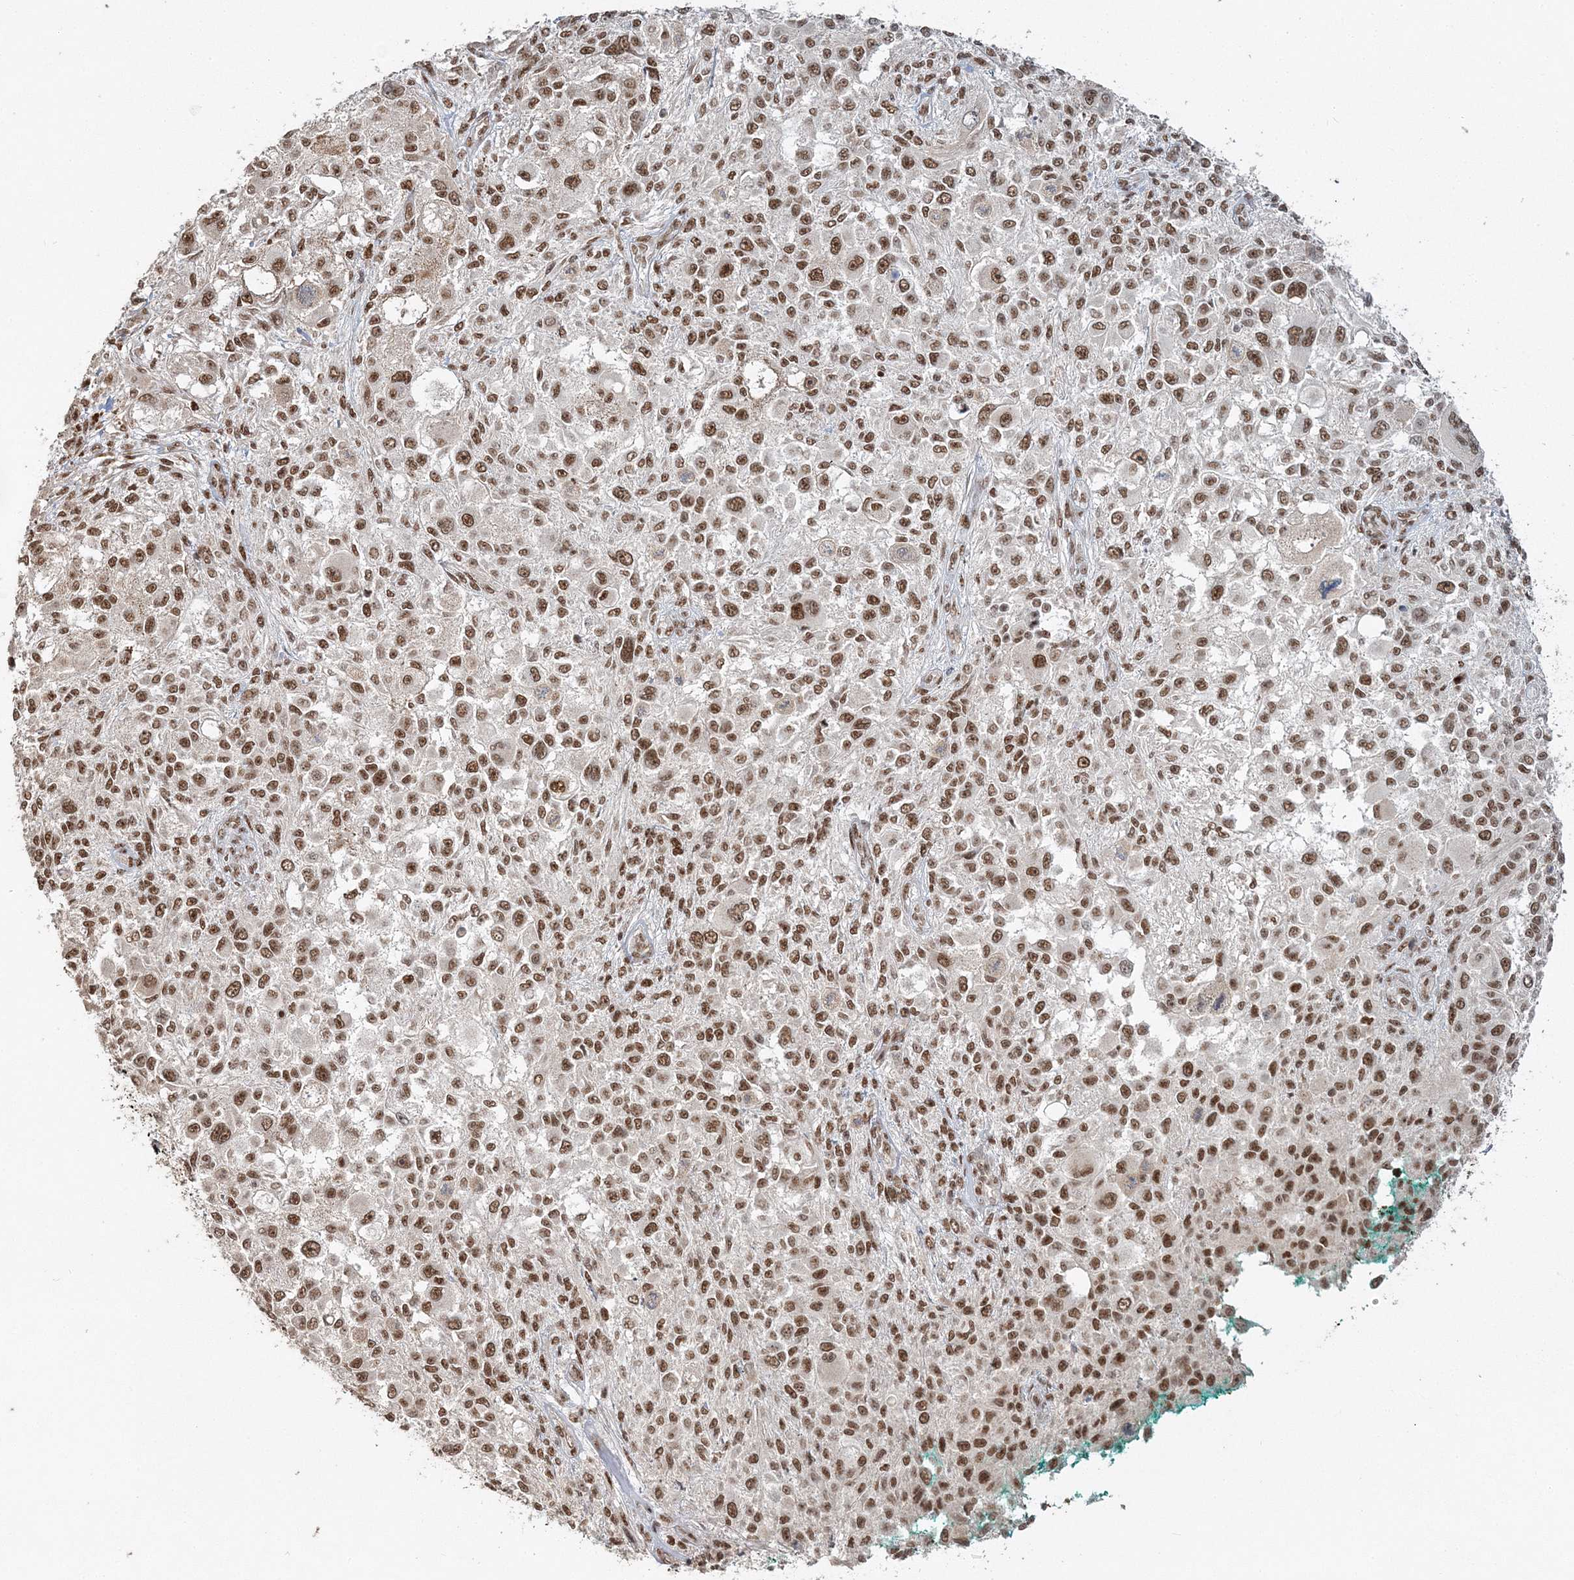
{"staining": {"intensity": "moderate", "quantity": ">75%", "location": "nuclear"}, "tissue": "melanoma", "cell_type": "Tumor cells", "image_type": "cancer", "snomed": [{"axis": "morphology", "description": "Necrosis, NOS"}, {"axis": "morphology", "description": "Malignant melanoma, NOS"}, {"axis": "topography", "description": "Skin"}], "caption": "This micrograph displays immunohistochemistry (IHC) staining of human melanoma, with medium moderate nuclear staining in approximately >75% of tumor cells.", "gene": "QRICH1", "patient": {"sex": "female", "age": 87}}